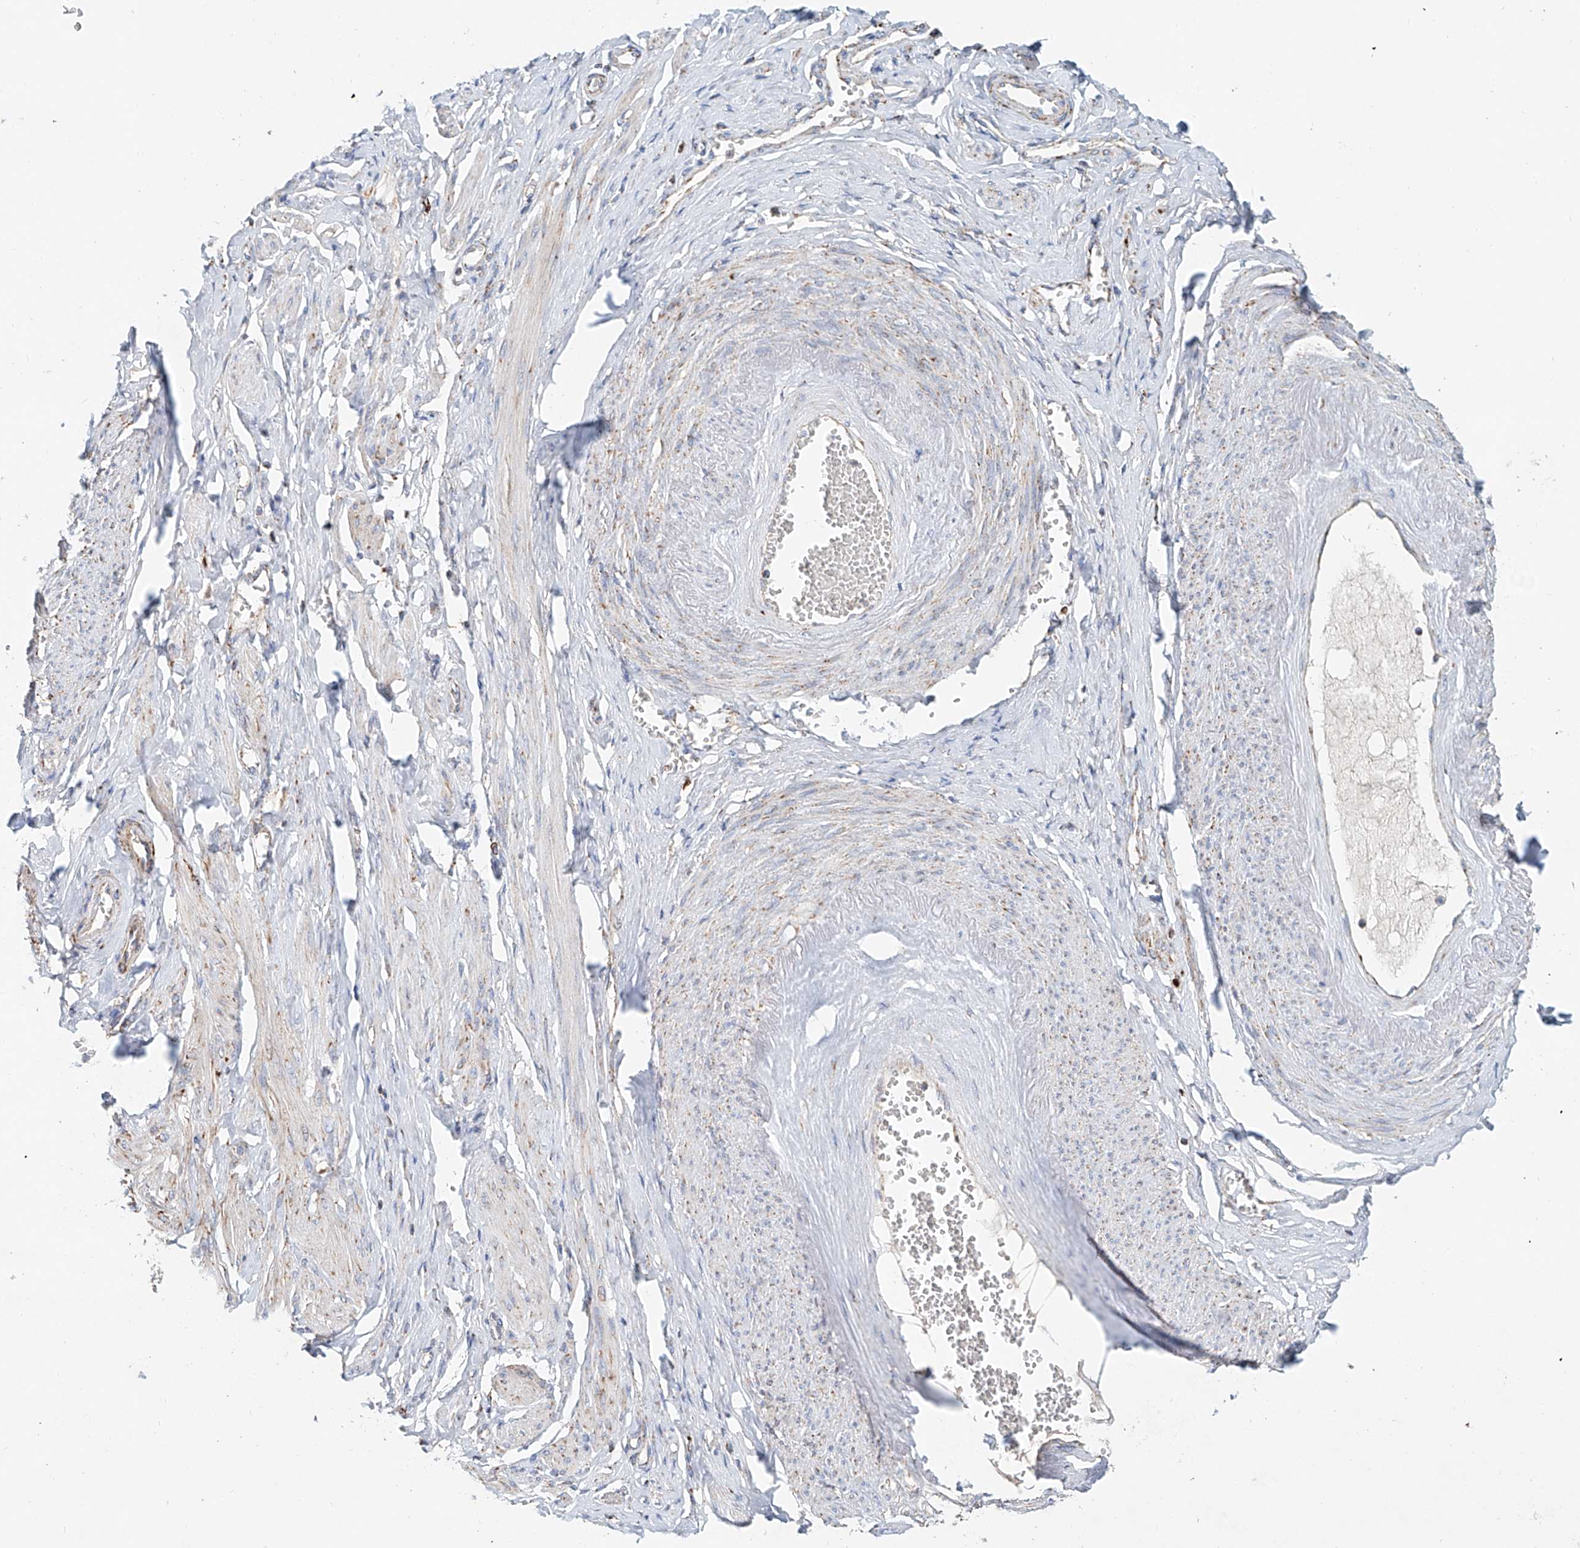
{"staining": {"intensity": "moderate", "quantity": "25%-75%", "location": "cytoplasmic/membranous"}, "tissue": "adipose tissue", "cell_type": "Adipocytes", "image_type": "normal", "snomed": [{"axis": "morphology", "description": "Normal tissue, NOS"}, {"axis": "topography", "description": "Vascular tissue"}, {"axis": "topography", "description": "Fallopian tube"}, {"axis": "topography", "description": "Ovary"}], "caption": "About 25%-75% of adipocytes in unremarkable human adipose tissue demonstrate moderate cytoplasmic/membranous protein expression as visualized by brown immunohistochemical staining.", "gene": "CARD10", "patient": {"sex": "female", "age": 67}}